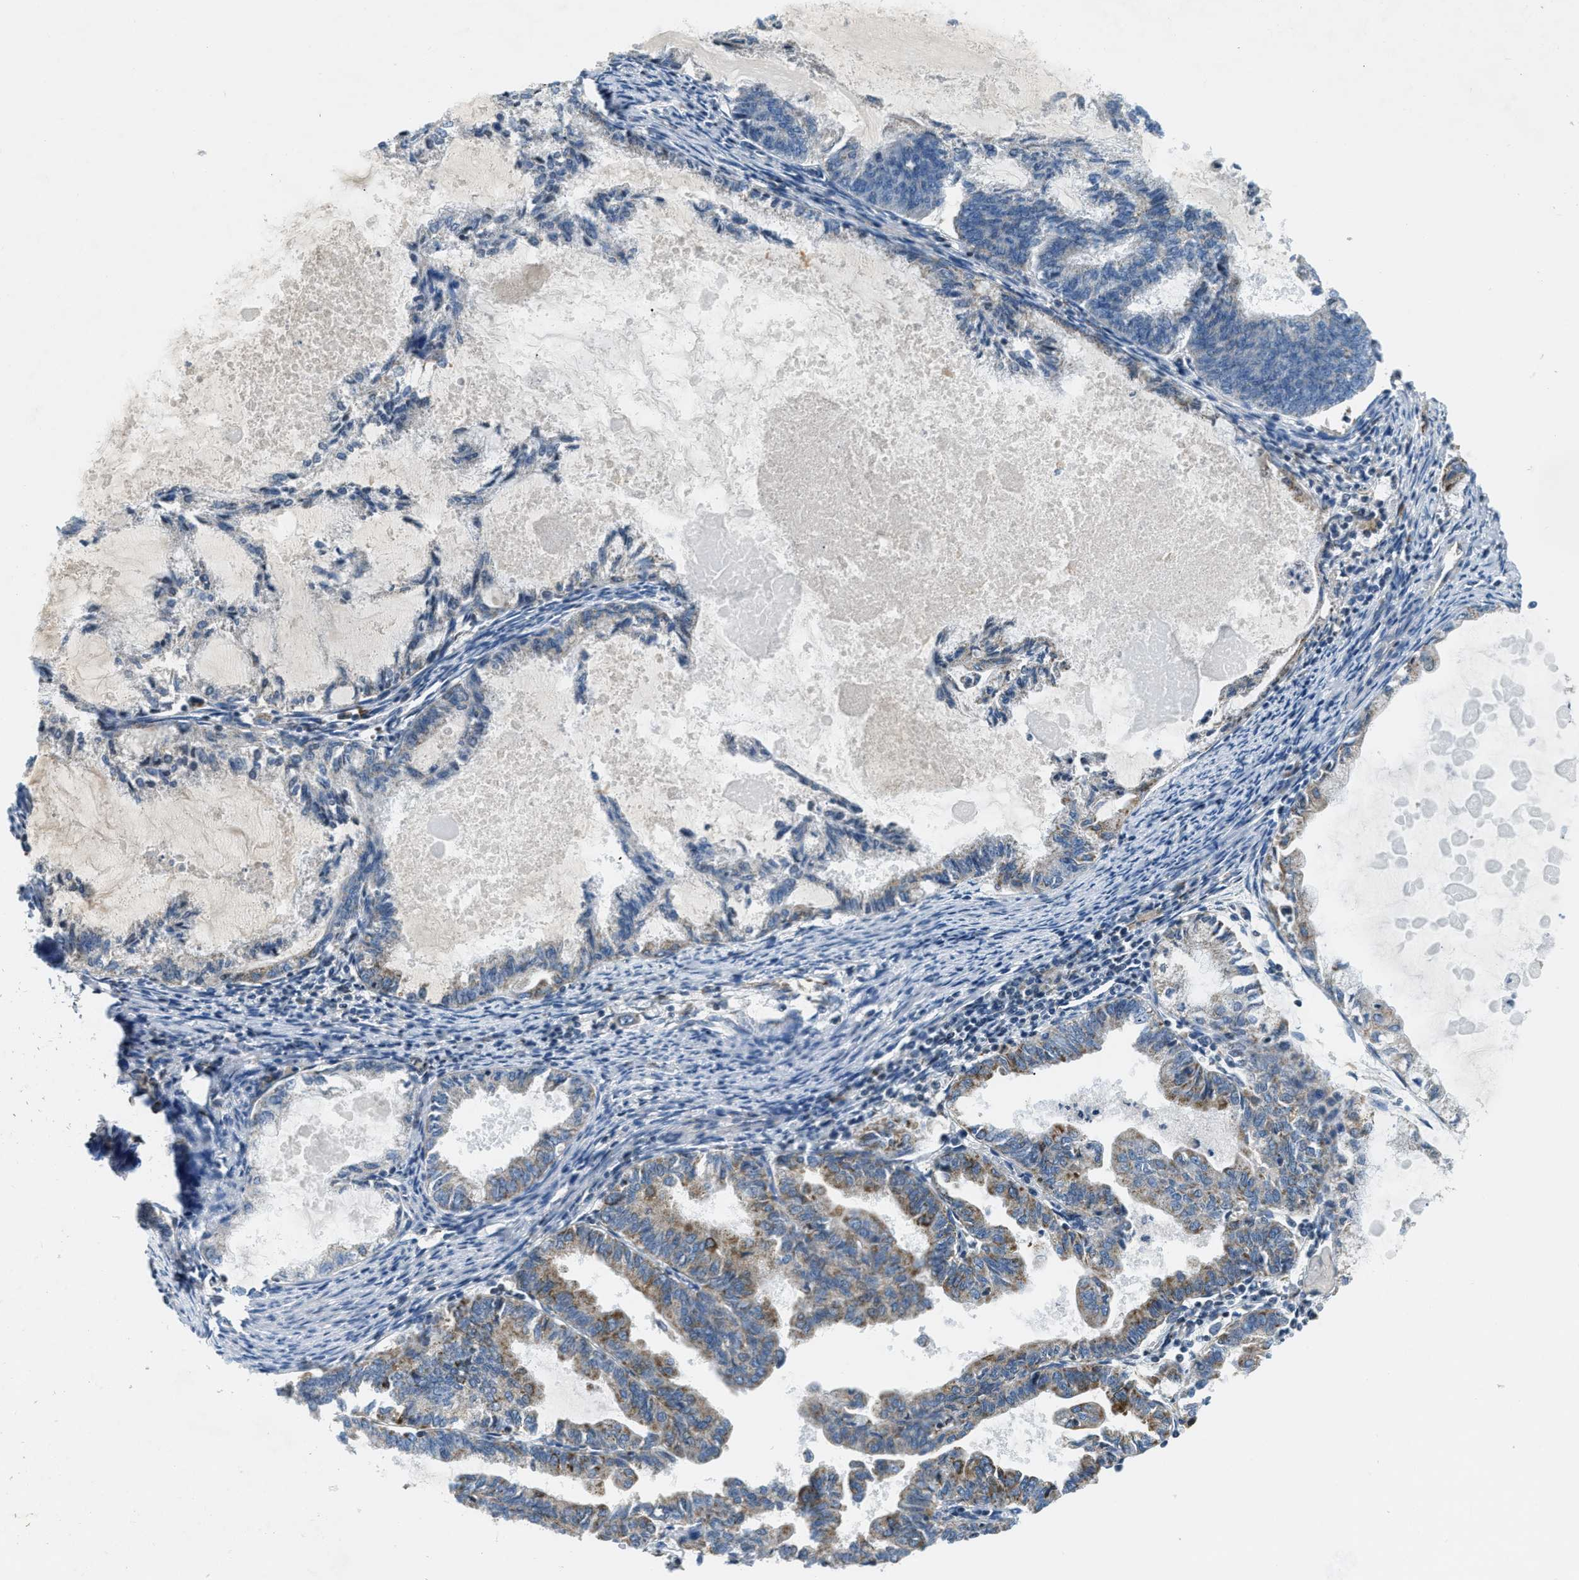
{"staining": {"intensity": "moderate", "quantity": "<25%", "location": "cytoplasmic/membranous"}, "tissue": "endometrial cancer", "cell_type": "Tumor cells", "image_type": "cancer", "snomed": [{"axis": "morphology", "description": "Adenocarcinoma, NOS"}, {"axis": "topography", "description": "Endometrium"}], "caption": "Protein staining of endometrial cancer (adenocarcinoma) tissue shows moderate cytoplasmic/membranous staining in about <25% of tumor cells.", "gene": "ACADVL", "patient": {"sex": "female", "age": 86}}